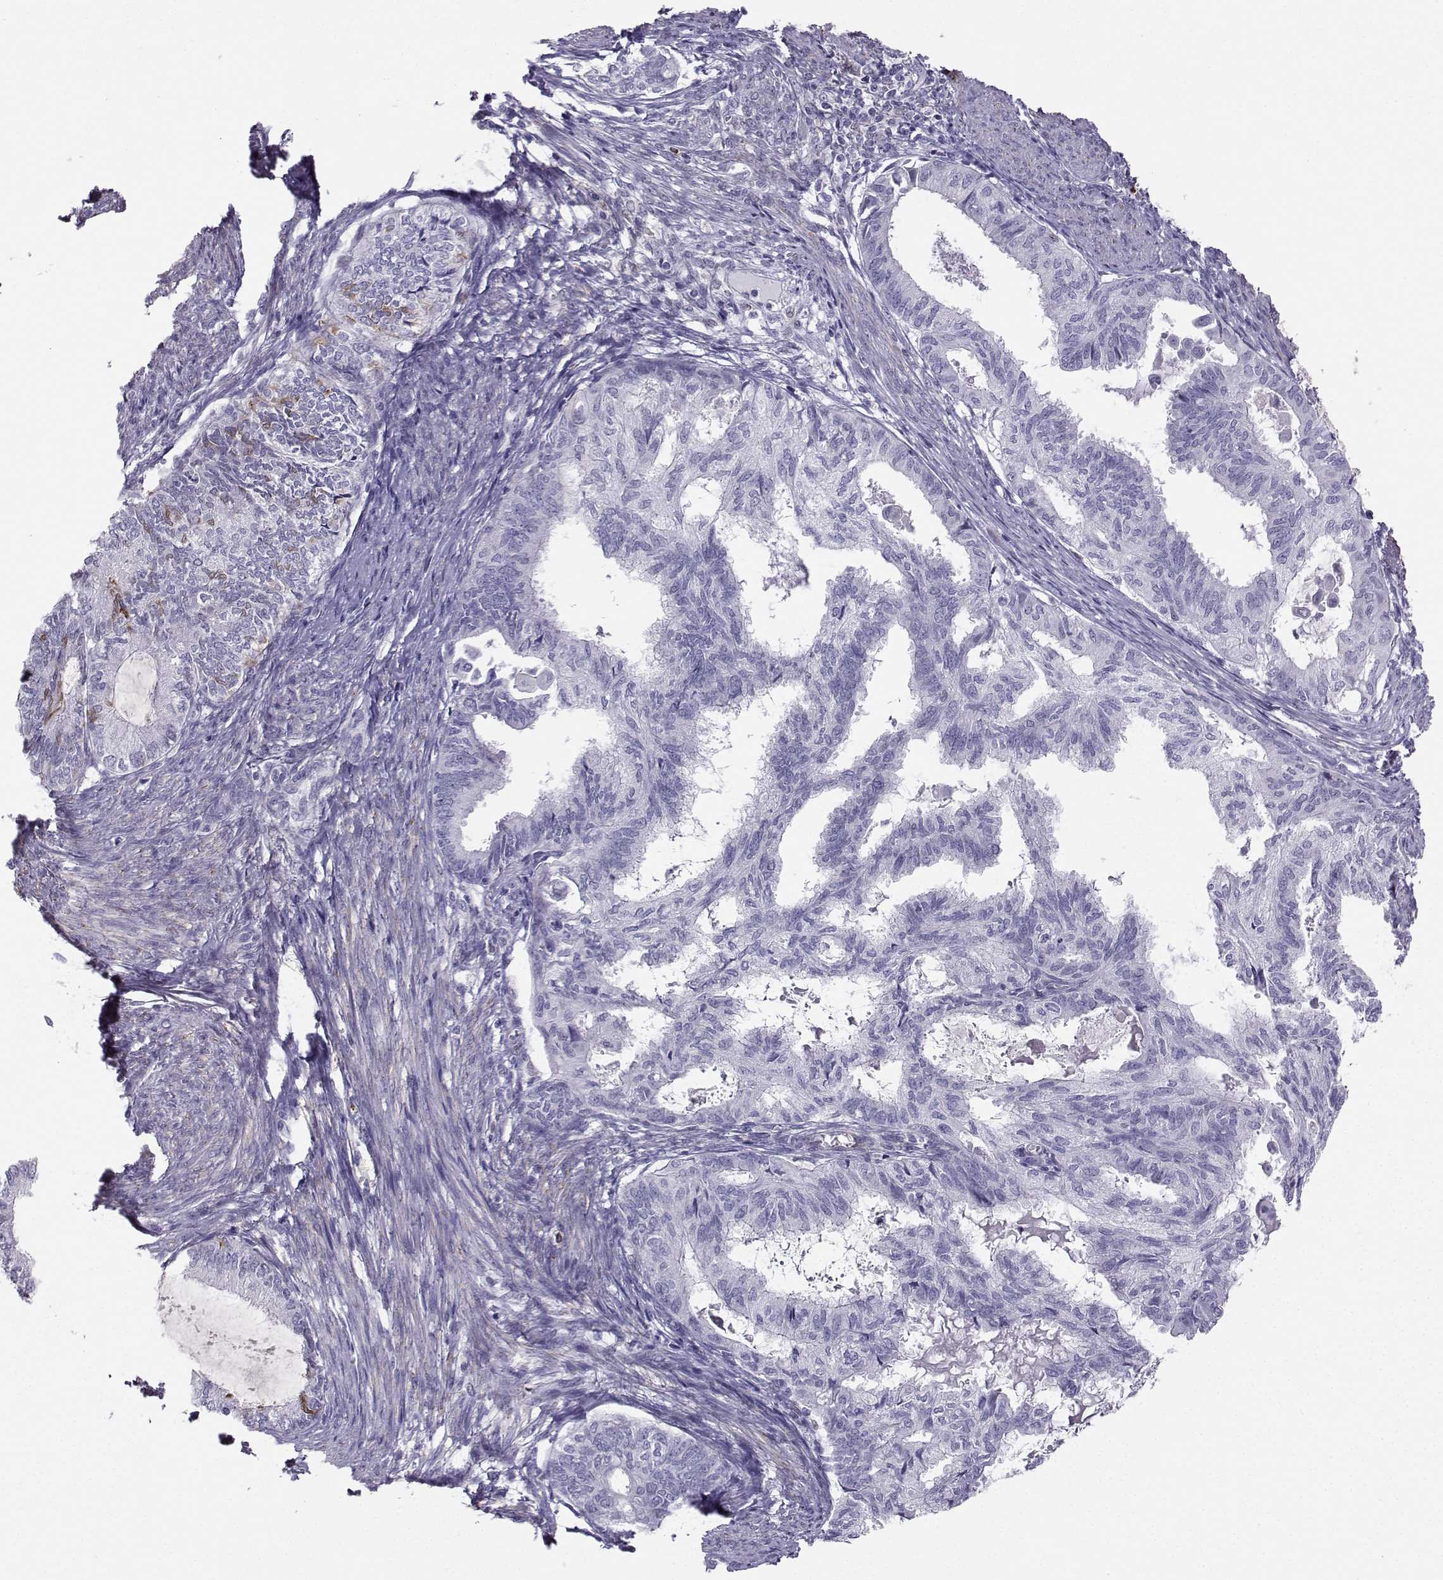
{"staining": {"intensity": "negative", "quantity": "none", "location": "none"}, "tissue": "endometrial cancer", "cell_type": "Tumor cells", "image_type": "cancer", "snomed": [{"axis": "morphology", "description": "Adenocarcinoma, NOS"}, {"axis": "topography", "description": "Endometrium"}], "caption": "Human adenocarcinoma (endometrial) stained for a protein using immunohistochemistry demonstrates no expression in tumor cells.", "gene": "DCLK3", "patient": {"sex": "female", "age": 86}}